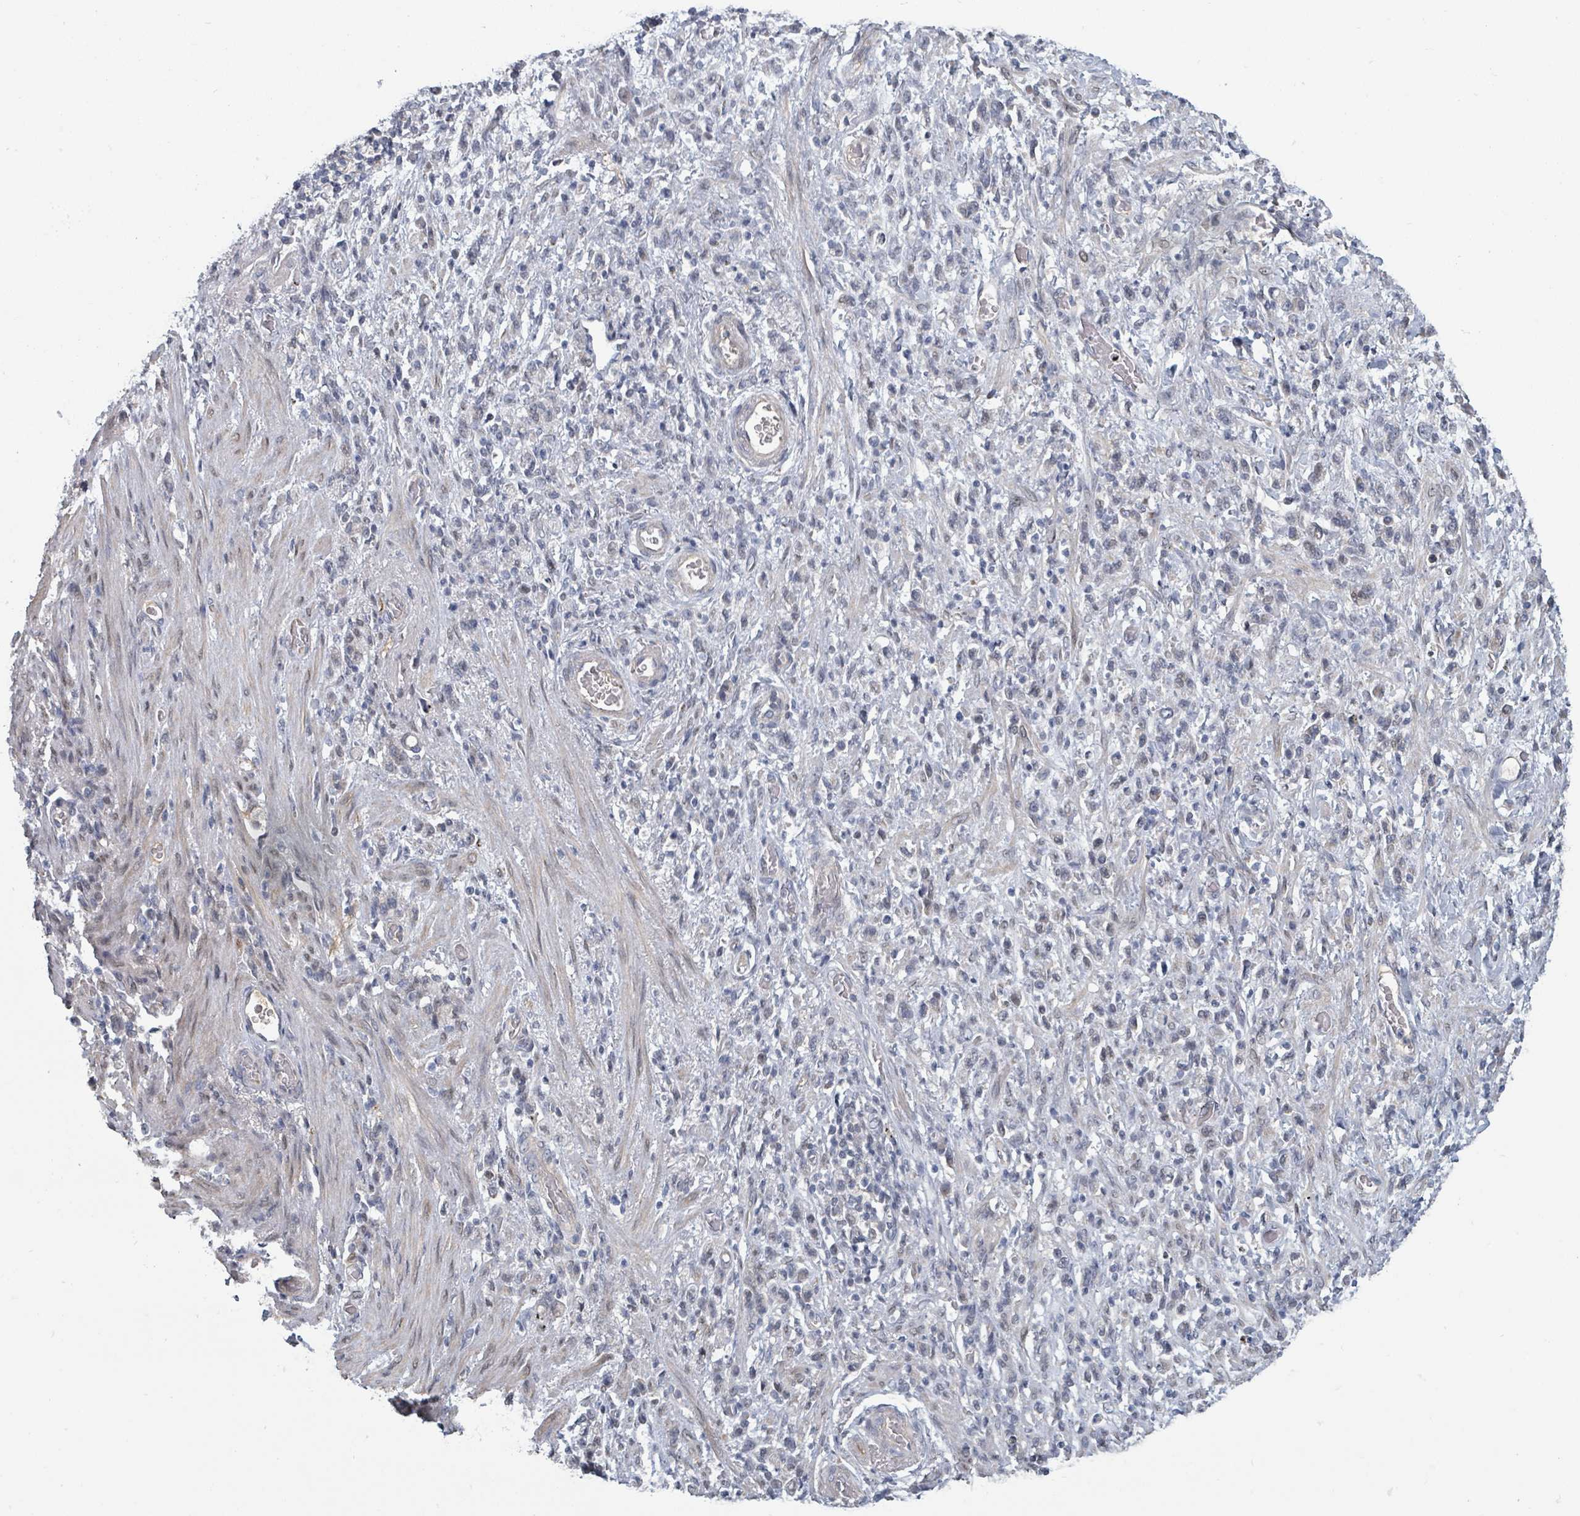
{"staining": {"intensity": "negative", "quantity": "none", "location": "none"}, "tissue": "stomach cancer", "cell_type": "Tumor cells", "image_type": "cancer", "snomed": [{"axis": "morphology", "description": "Adenocarcinoma, NOS"}, {"axis": "topography", "description": "Stomach"}], "caption": "A high-resolution photomicrograph shows immunohistochemistry staining of stomach cancer, which exhibits no significant staining in tumor cells.", "gene": "GABBR1", "patient": {"sex": "male", "age": 77}}